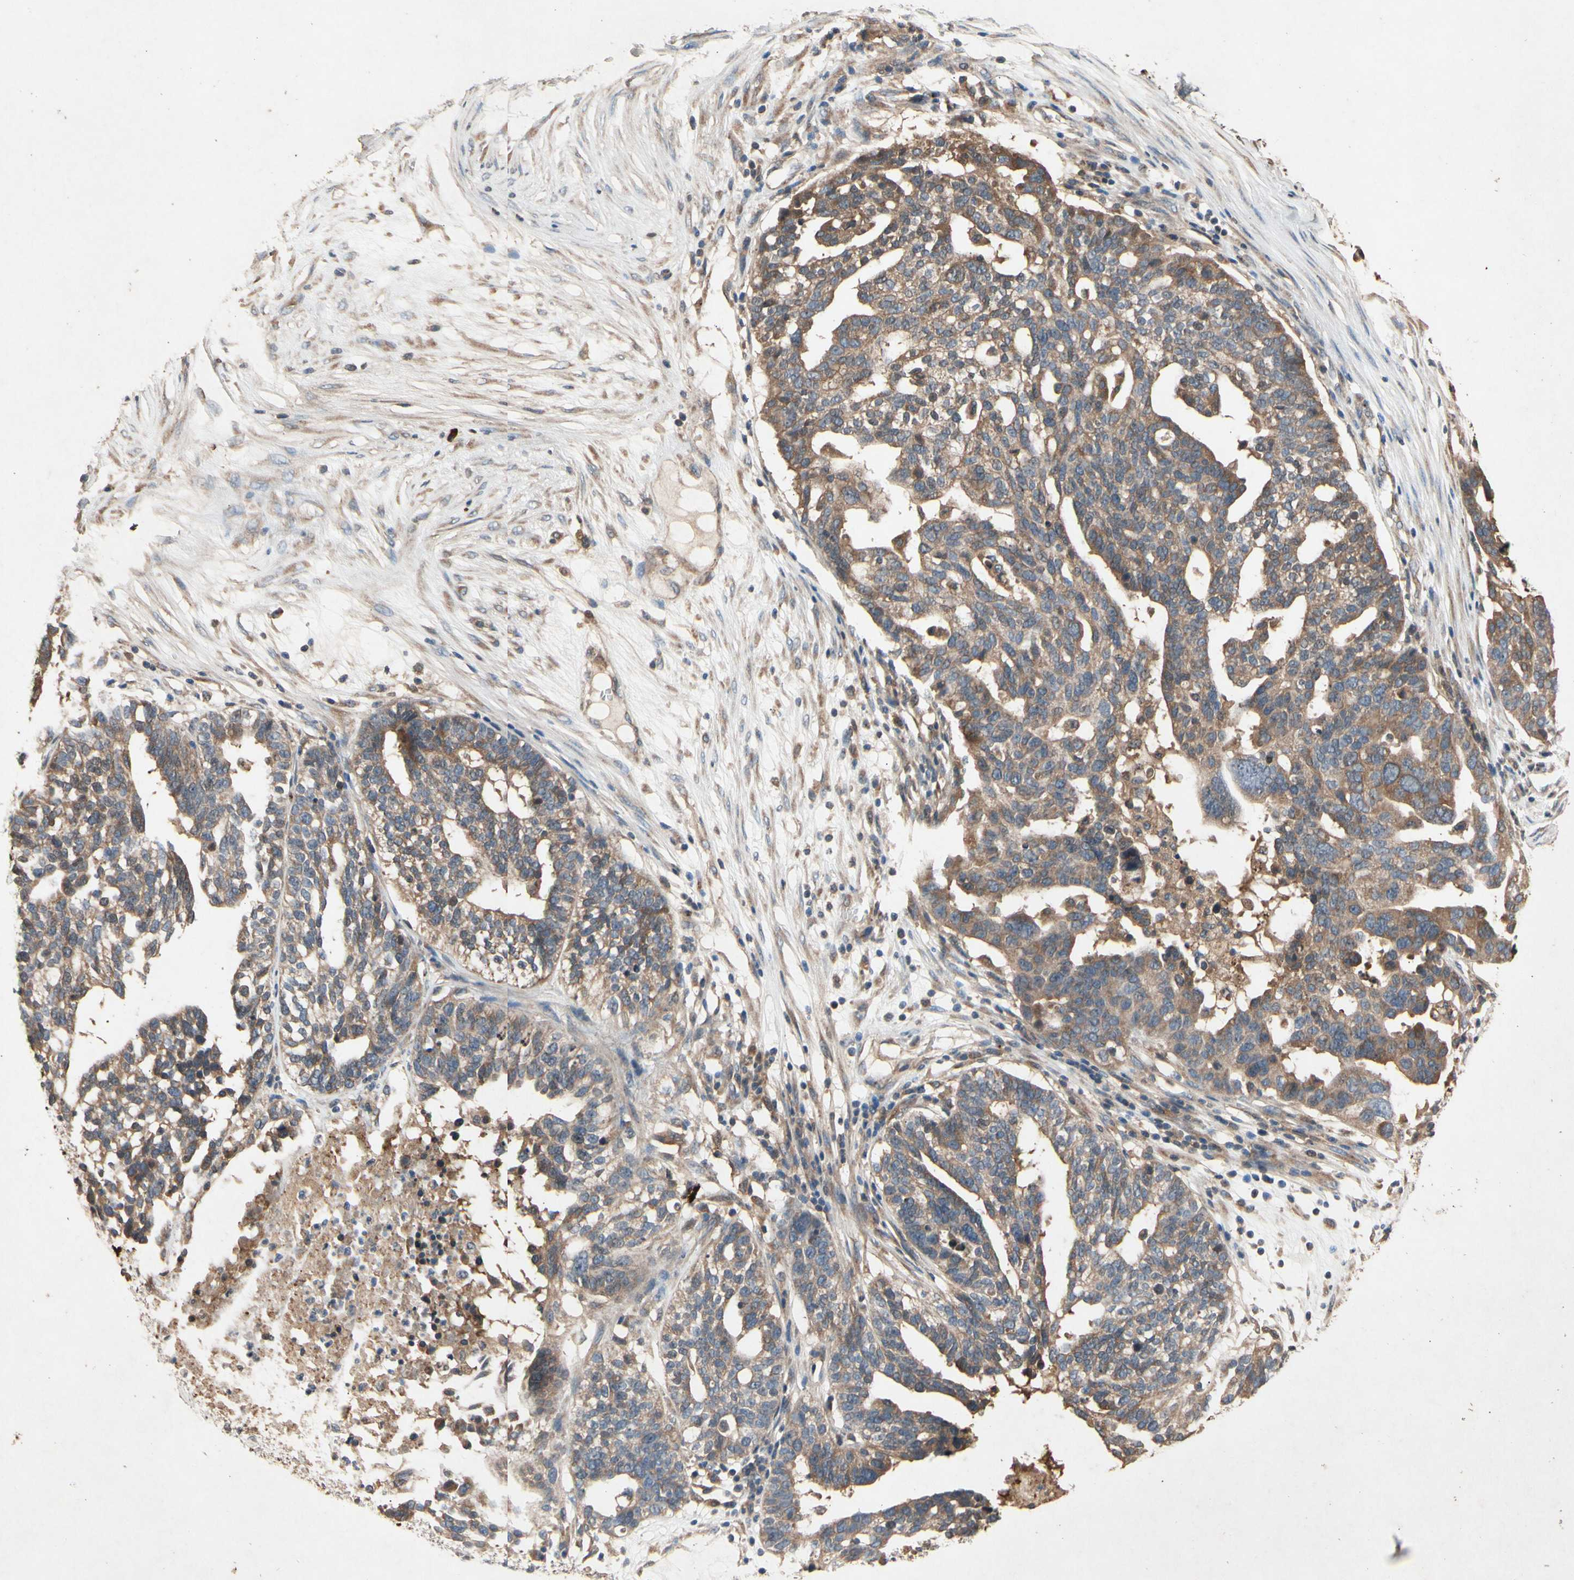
{"staining": {"intensity": "moderate", "quantity": ">75%", "location": "cytoplasmic/membranous"}, "tissue": "ovarian cancer", "cell_type": "Tumor cells", "image_type": "cancer", "snomed": [{"axis": "morphology", "description": "Cystadenocarcinoma, serous, NOS"}, {"axis": "topography", "description": "Ovary"}], "caption": "A high-resolution image shows IHC staining of ovarian cancer, which exhibits moderate cytoplasmic/membranous staining in approximately >75% of tumor cells. (DAB (3,3'-diaminobenzidine) IHC, brown staining for protein, blue staining for nuclei).", "gene": "PRDX4", "patient": {"sex": "female", "age": 59}}